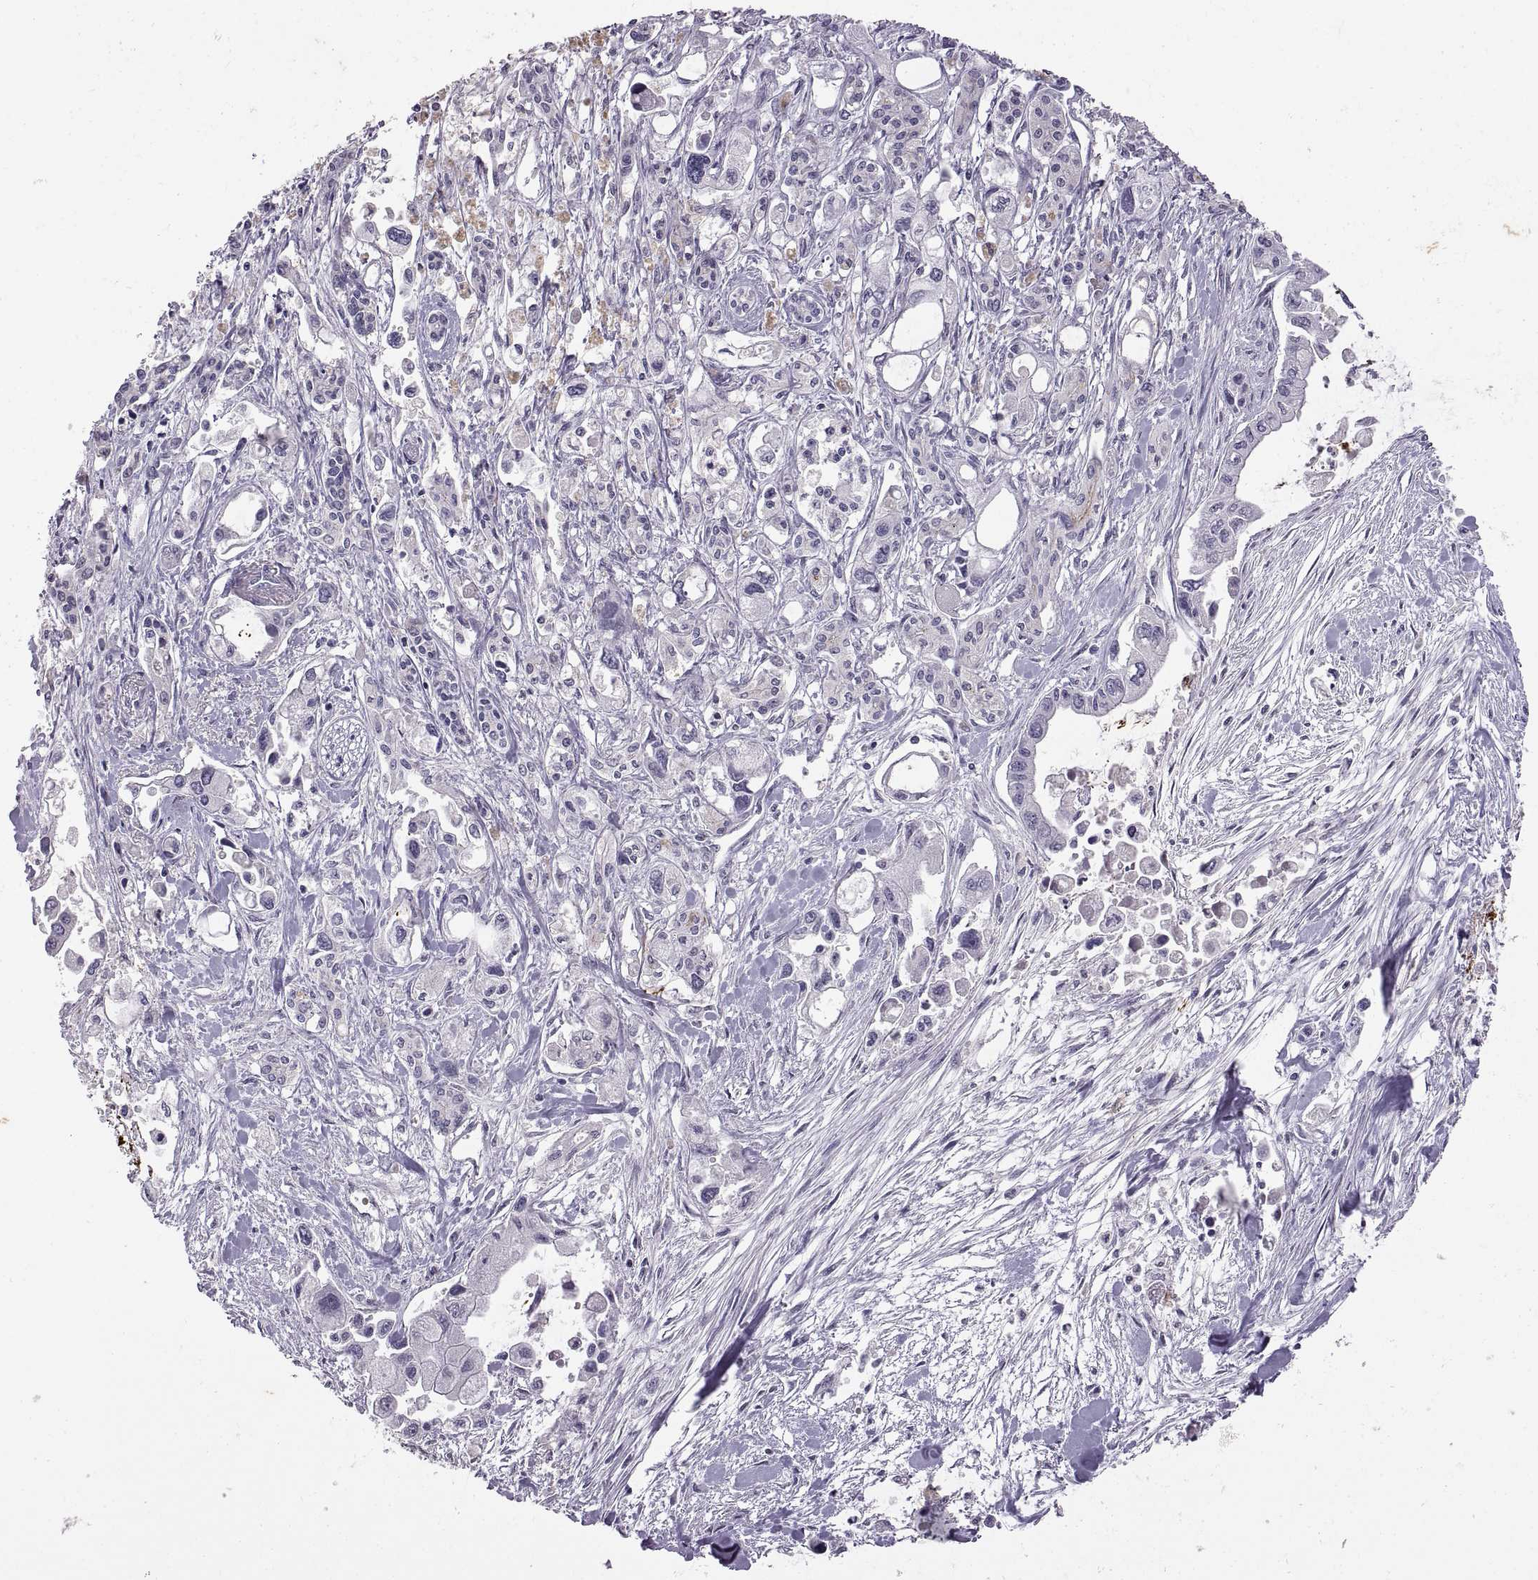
{"staining": {"intensity": "negative", "quantity": "none", "location": "none"}, "tissue": "pancreatic cancer", "cell_type": "Tumor cells", "image_type": "cancer", "snomed": [{"axis": "morphology", "description": "Adenocarcinoma, NOS"}, {"axis": "topography", "description": "Pancreas"}], "caption": "Immunohistochemistry (IHC) micrograph of pancreatic adenocarcinoma stained for a protein (brown), which displays no staining in tumor cells. The staining was performed using DAB (3,3'-diaminobenzidine) to visualize the protein expression in brown, while the nuclei were stained in blue with hematoxylin (Magnification: 20x).", "gene": "NEK2", "patient": {"sex": "female", "age": 61}}